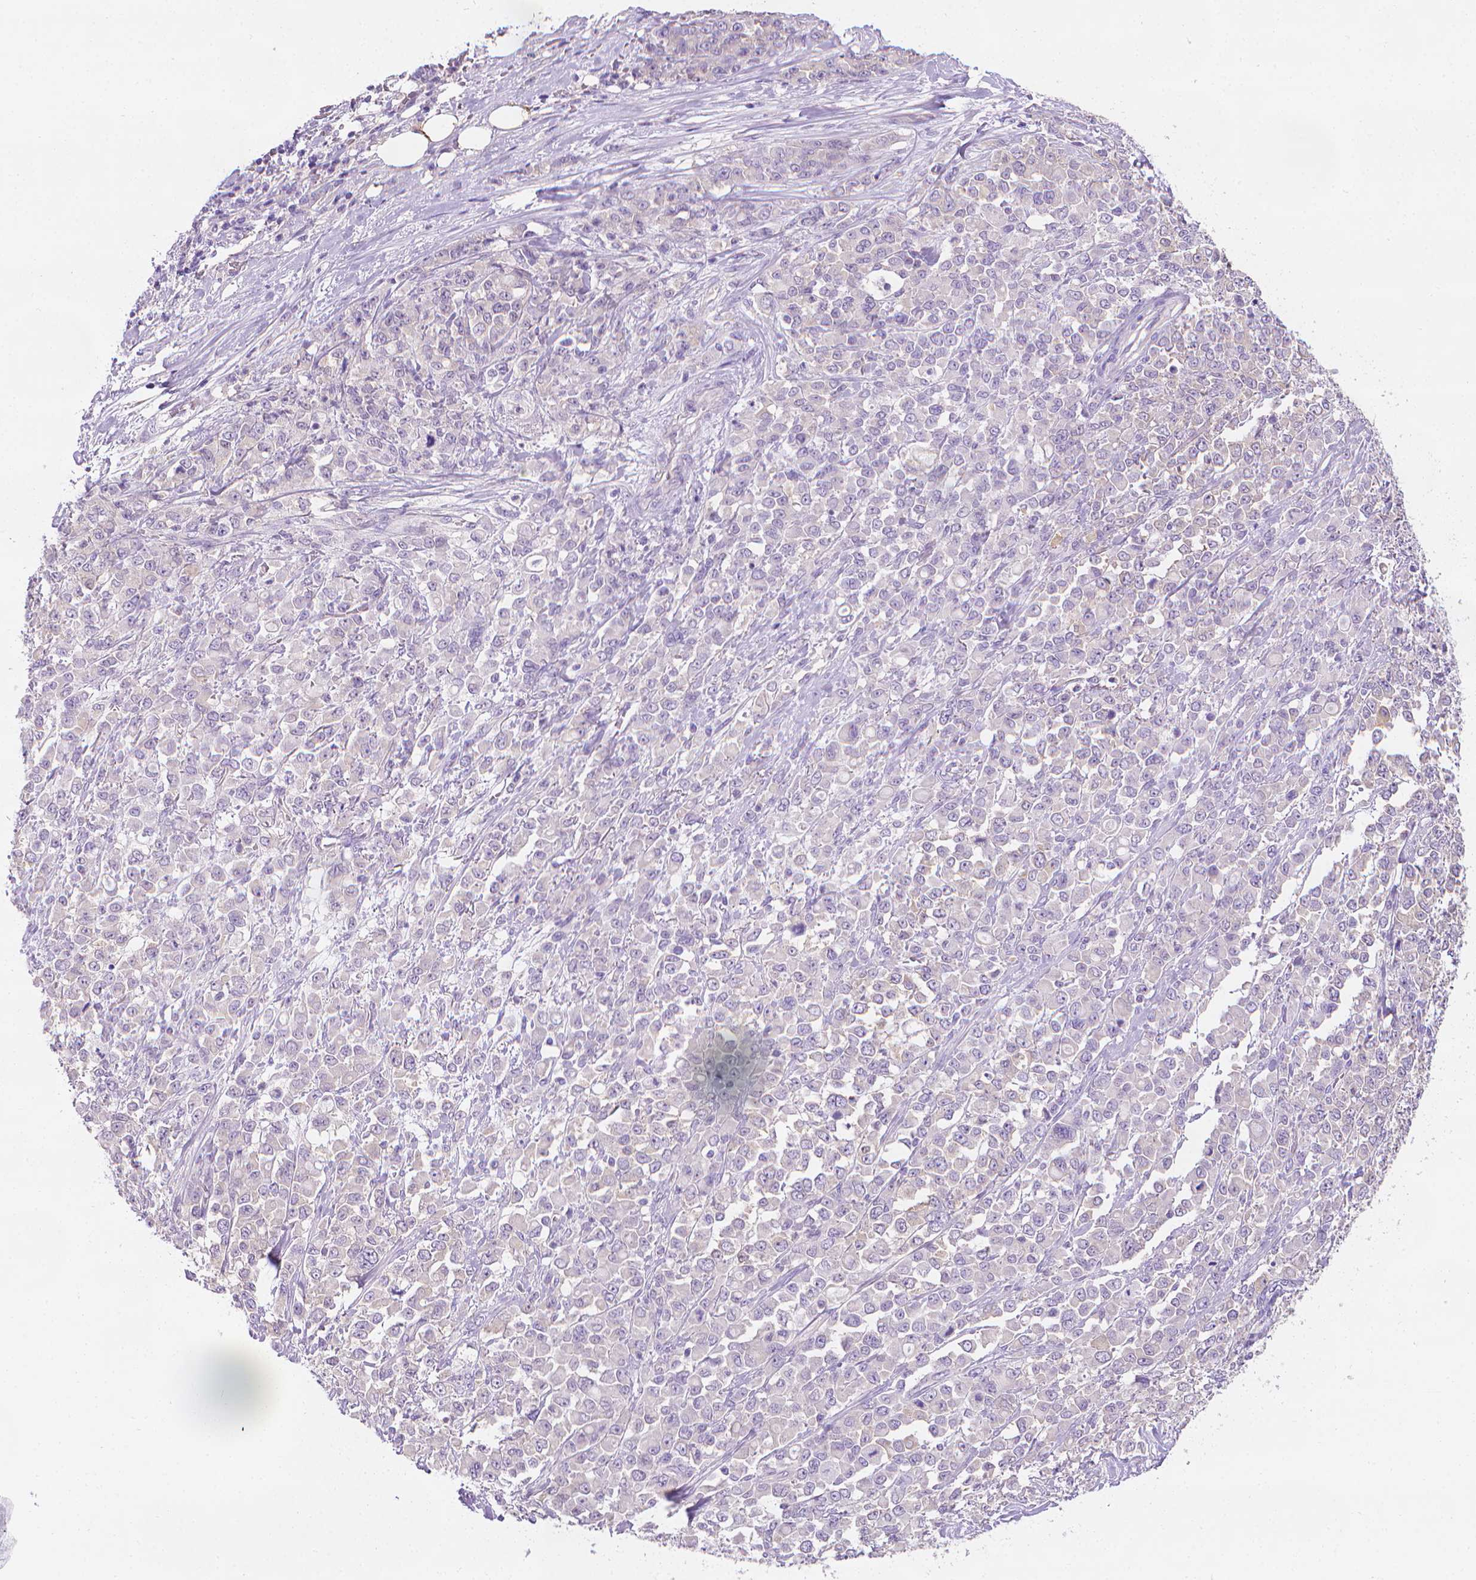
{"staining": {"intensity": "negative", "quantity": "none", "location": "none"}, "tissue": "stomach cancer", "cell_type": "Tumor cells", "image_type": "cancer", "snomed": [{"axis": "morphology", "description": "Adenocarcinoma, NOS"}, {"axis": "topography", "description": "Stomach"}], "caption": "This is an immunohistochemistry (IHC) photomicrograph of human adenocarcinoma (stomach). There is no expression in tumor cells.", "gene": "FASN", "patient": {"sex": "female", "age": 76}}